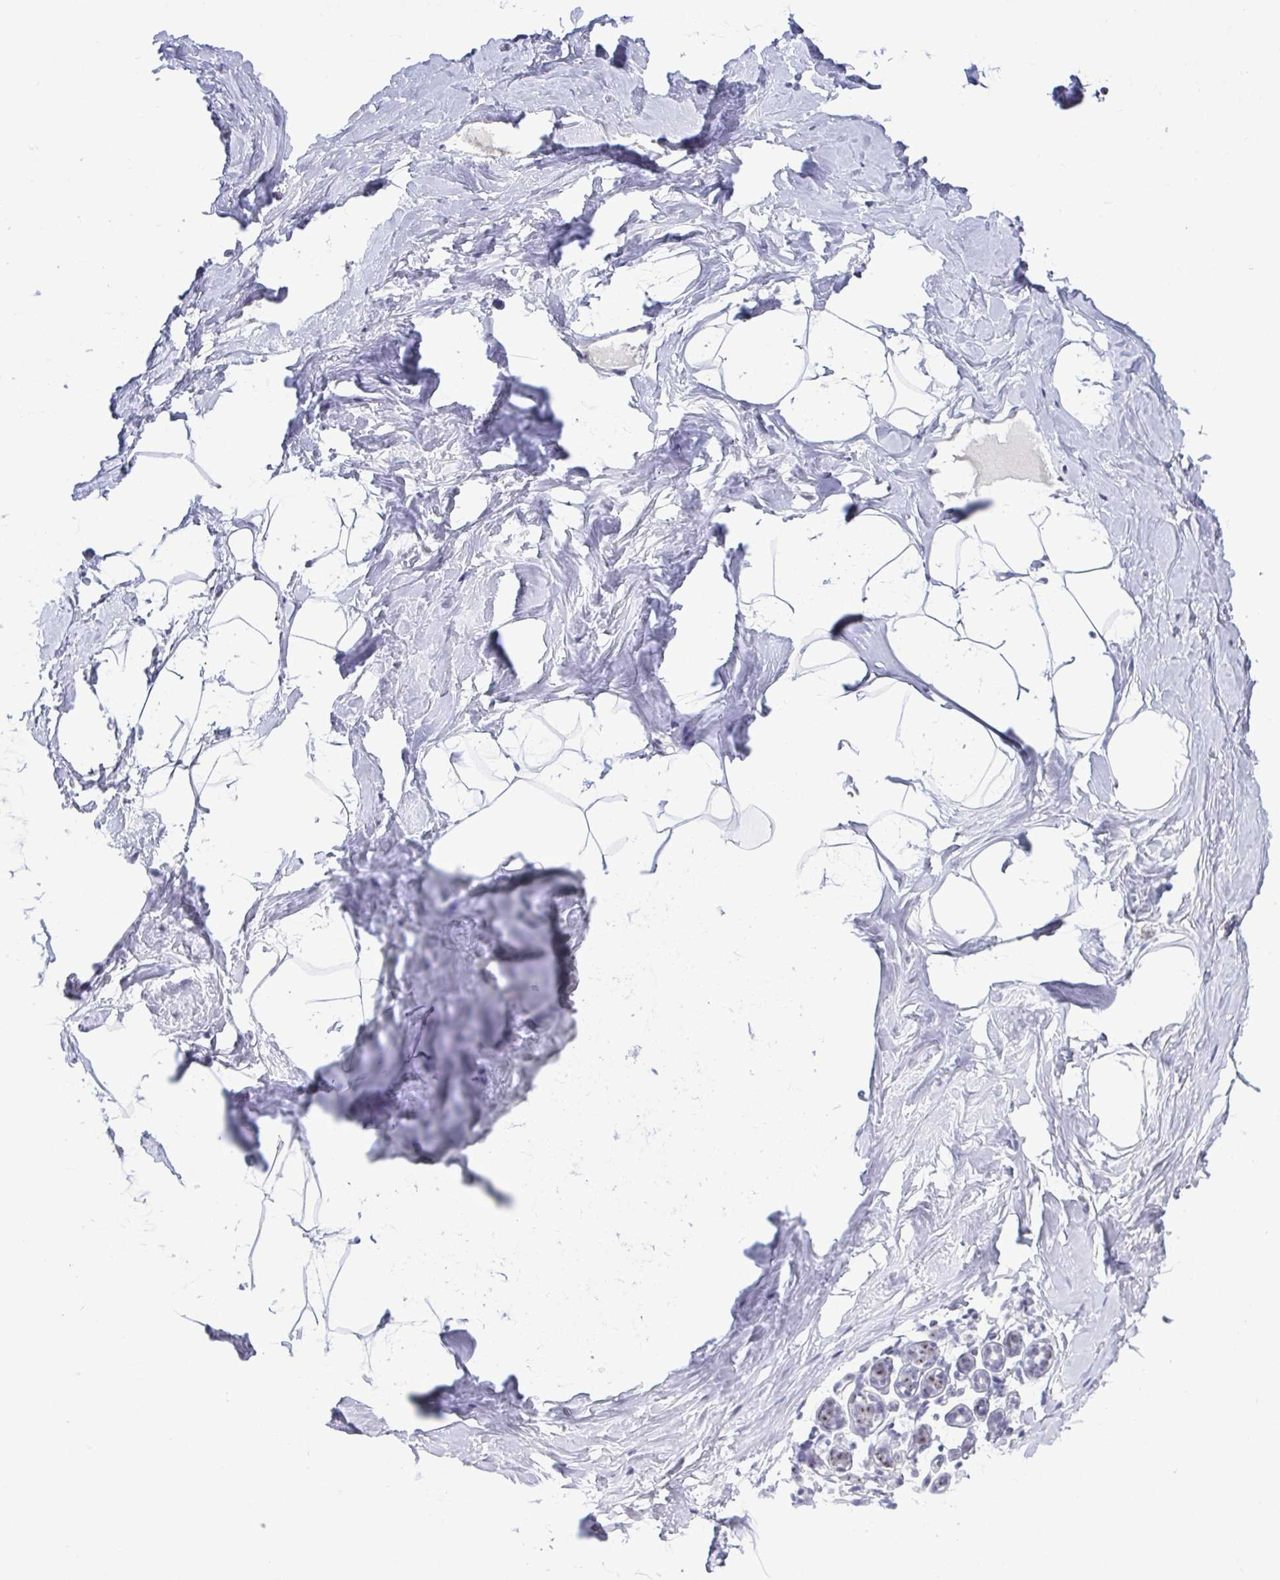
{"staining": {"intensity": "negative", "quantity": "none", "location": "none"}, "tissue": "breast", "cell_type": "Adipocytes", "image_type": "normal", "snomed": [{"axis": "morphology", "description": "Normal tissue, NOS"}, {"axis": "topography", "description": "Breast"}], "caption": "Immunohistochemistry (IHC) of benign breast reveals no expression in adipocytes. (Brightfield microscopy of DAB IHC at high magnification).", "gene": "BZW1", "patient": {"sex": "female", "age": 32}}